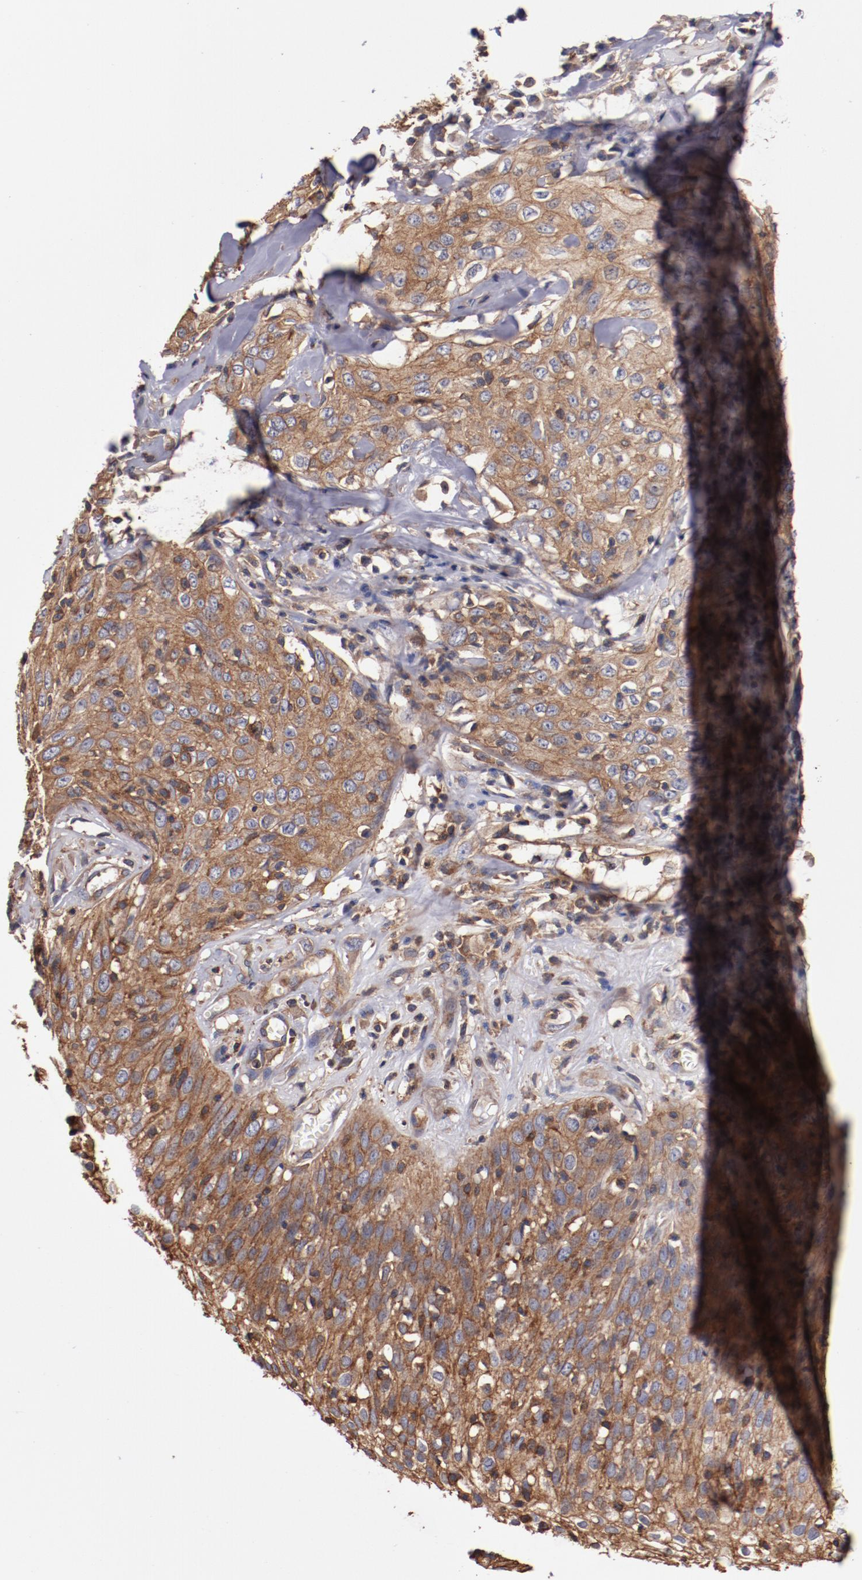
{"staining": {"intensity": "strong", "quantity": ">75%", "location": "cytoplasmic/membranous"}, "tissue": "skin cancer", "cell_type": "Tumor cells", "image_type": "cancer", "snomed": [{"axis": "morphology", "description": "Squamous cell carcinoma, NOS"}, {"axis": "topography", "description": "Skin"}], "caption": "Immunohistochemical staining of human skin cancer (squamous cell carcinoma) shows high levels of strong cytoplasmic/membranous staining in about >75% of tumor cells.", "gene": "TMOD3", "patient": {"sex": "male", "age": 65}}